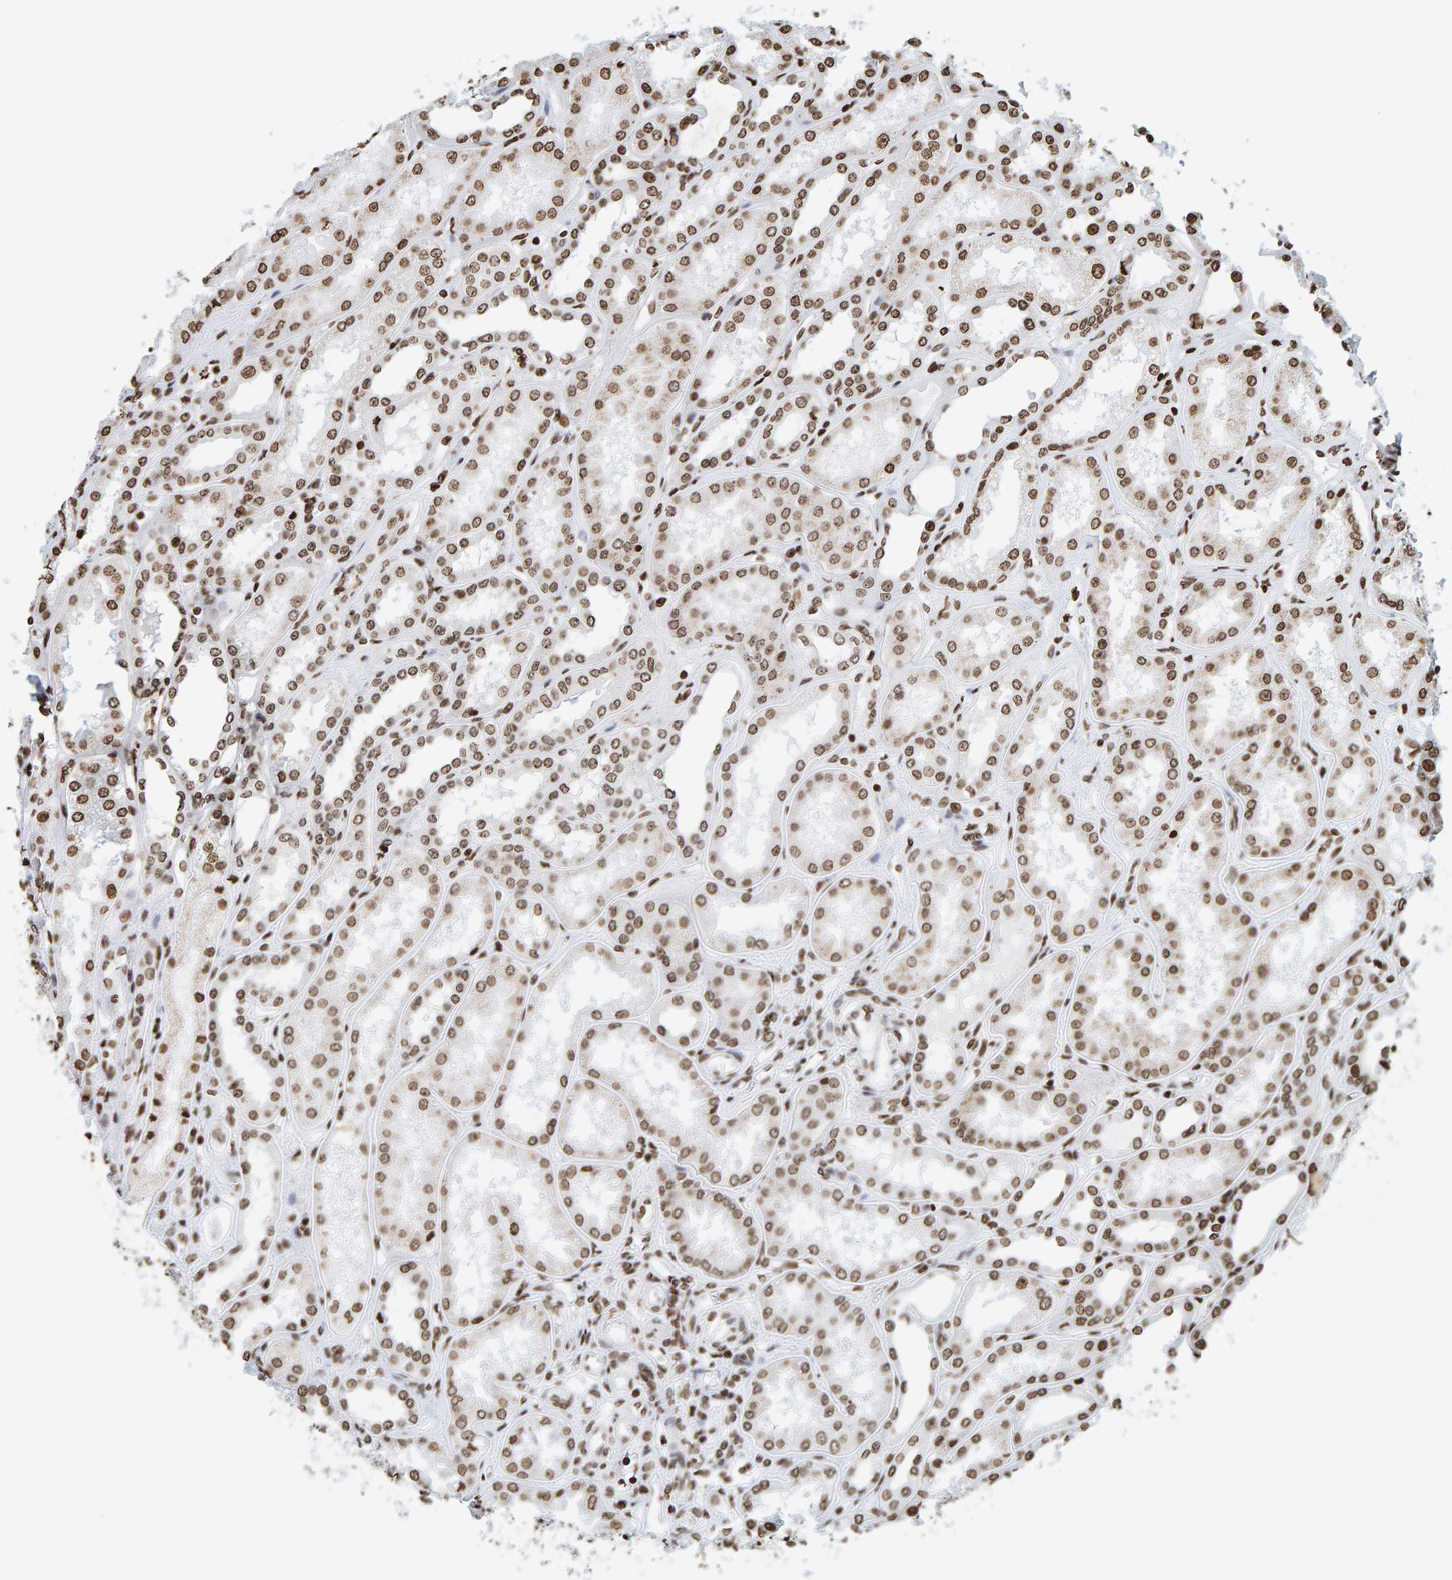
{"staining": {"intensity": "strong", "quantity": ">75%", "location": "nuclear"}, "tissue": "kidney", "cell_type": "Cells in glomeruli", "image_type": "normal", "snomed": [{"axis": "morphology", "description": "Normal tissue, NOS"}, {"axis": "topography", "description": "Kidney"}], "caption": "The immunohistochemical stain shows strong nuclear positivity in cells in glomeruli of normal kidney. (Brightfield microscopy of DAB IHC at high magnification).", "gene": "BRF2", "patient": {"sex": "female", "age": 56}}